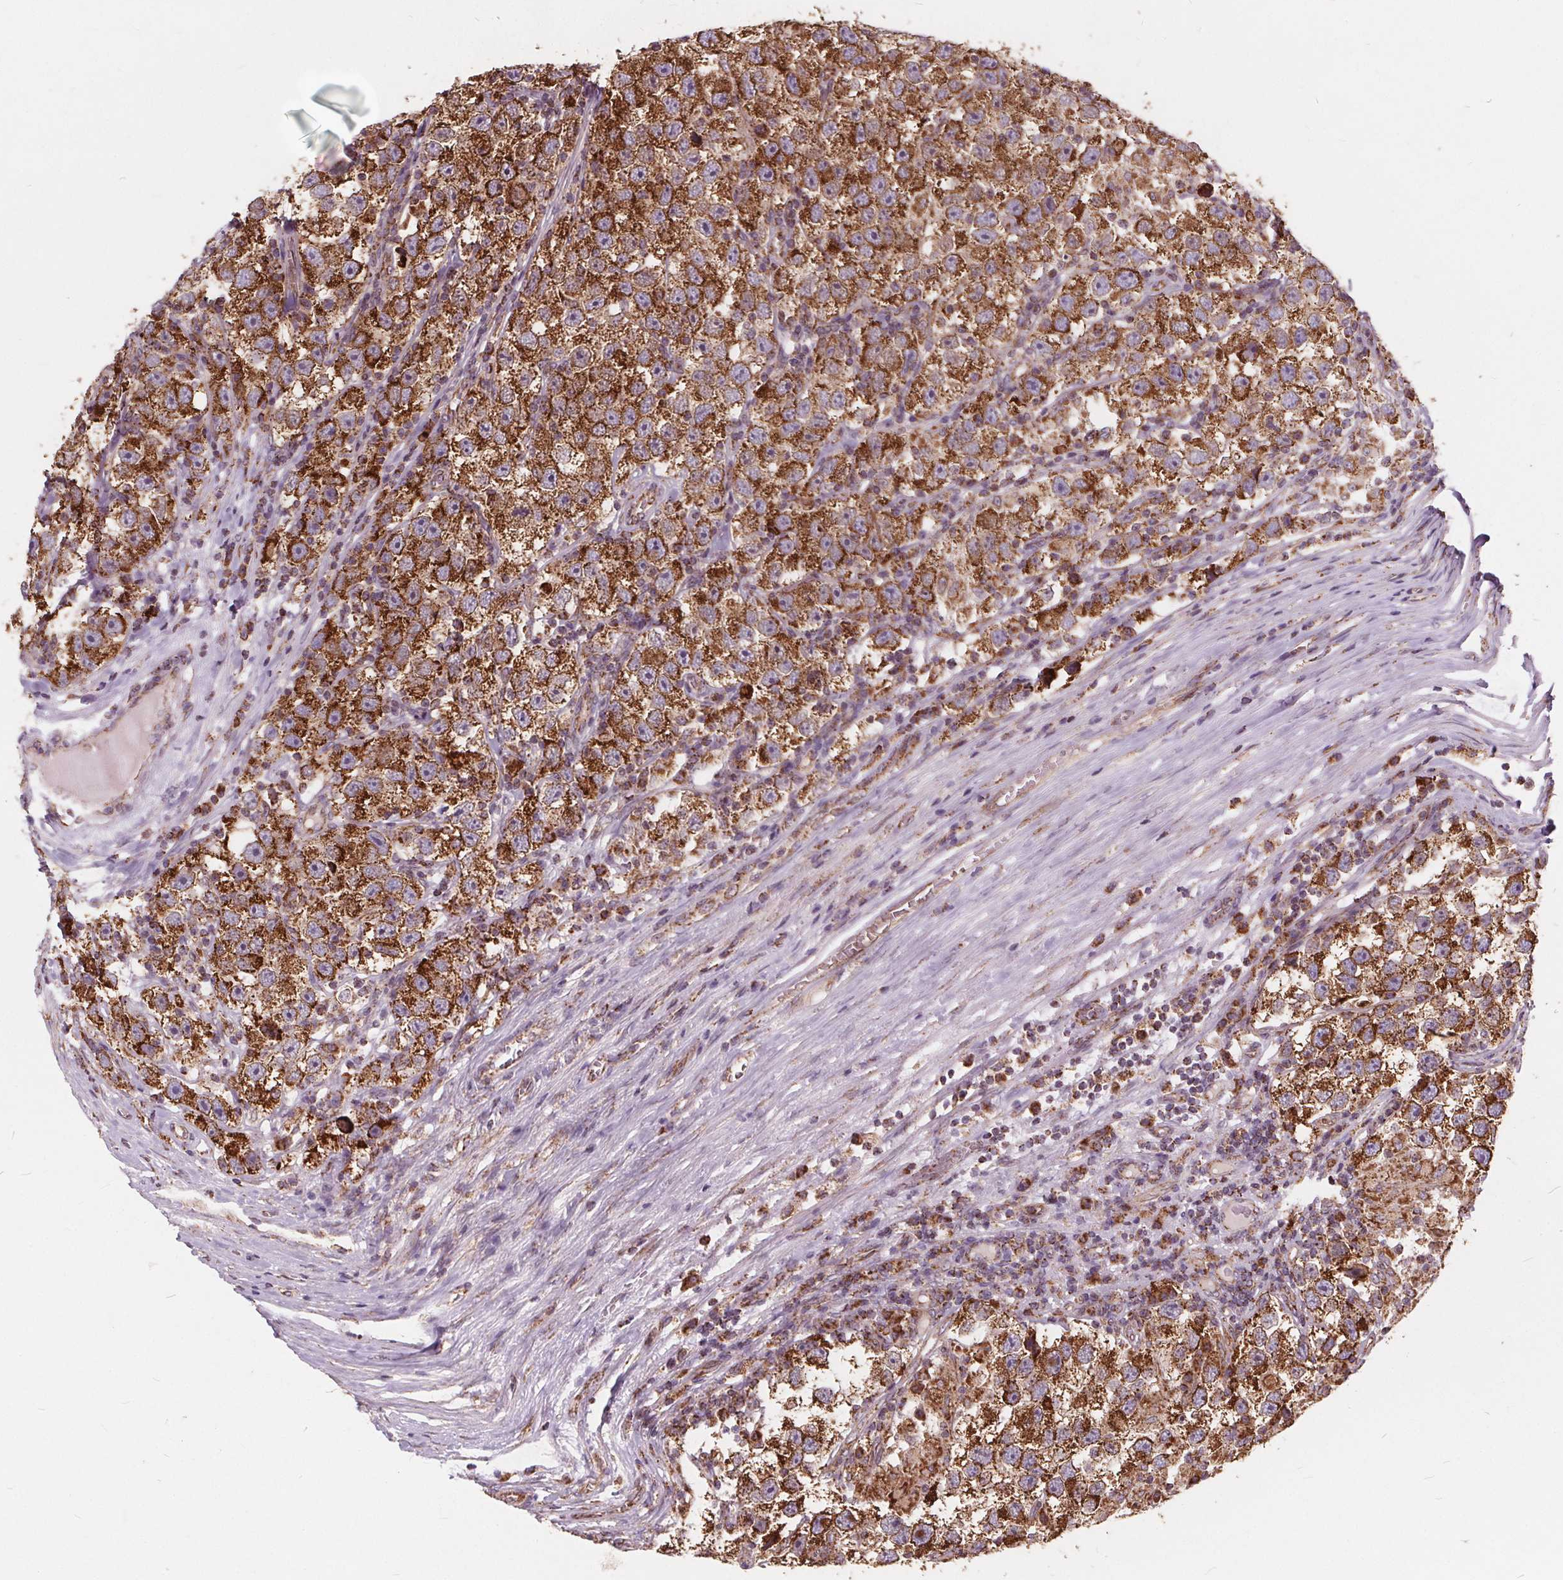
{"staining": {"intensity": "strong", "quantity": ">75%", "location": "cytoplasmic/membranous"}, "tissue": "testis cancer", "cell_type": "Tumor cells", "image_type": "cancer", "snomed": [{"axis": "morphology", "description": "Seminoma, NOS"}, {"axis": "topography", "description": "Testis"}], "caption": "IHC histopathology image of testis cancer (seminoma) stained for a protein (brown), which exhibits high levels of strong cytoplasmic/membranous staining in approximately >75% of tumor cells.", "gene": "PLSCR3", "patient": {"sex": "male", "age": 26}}